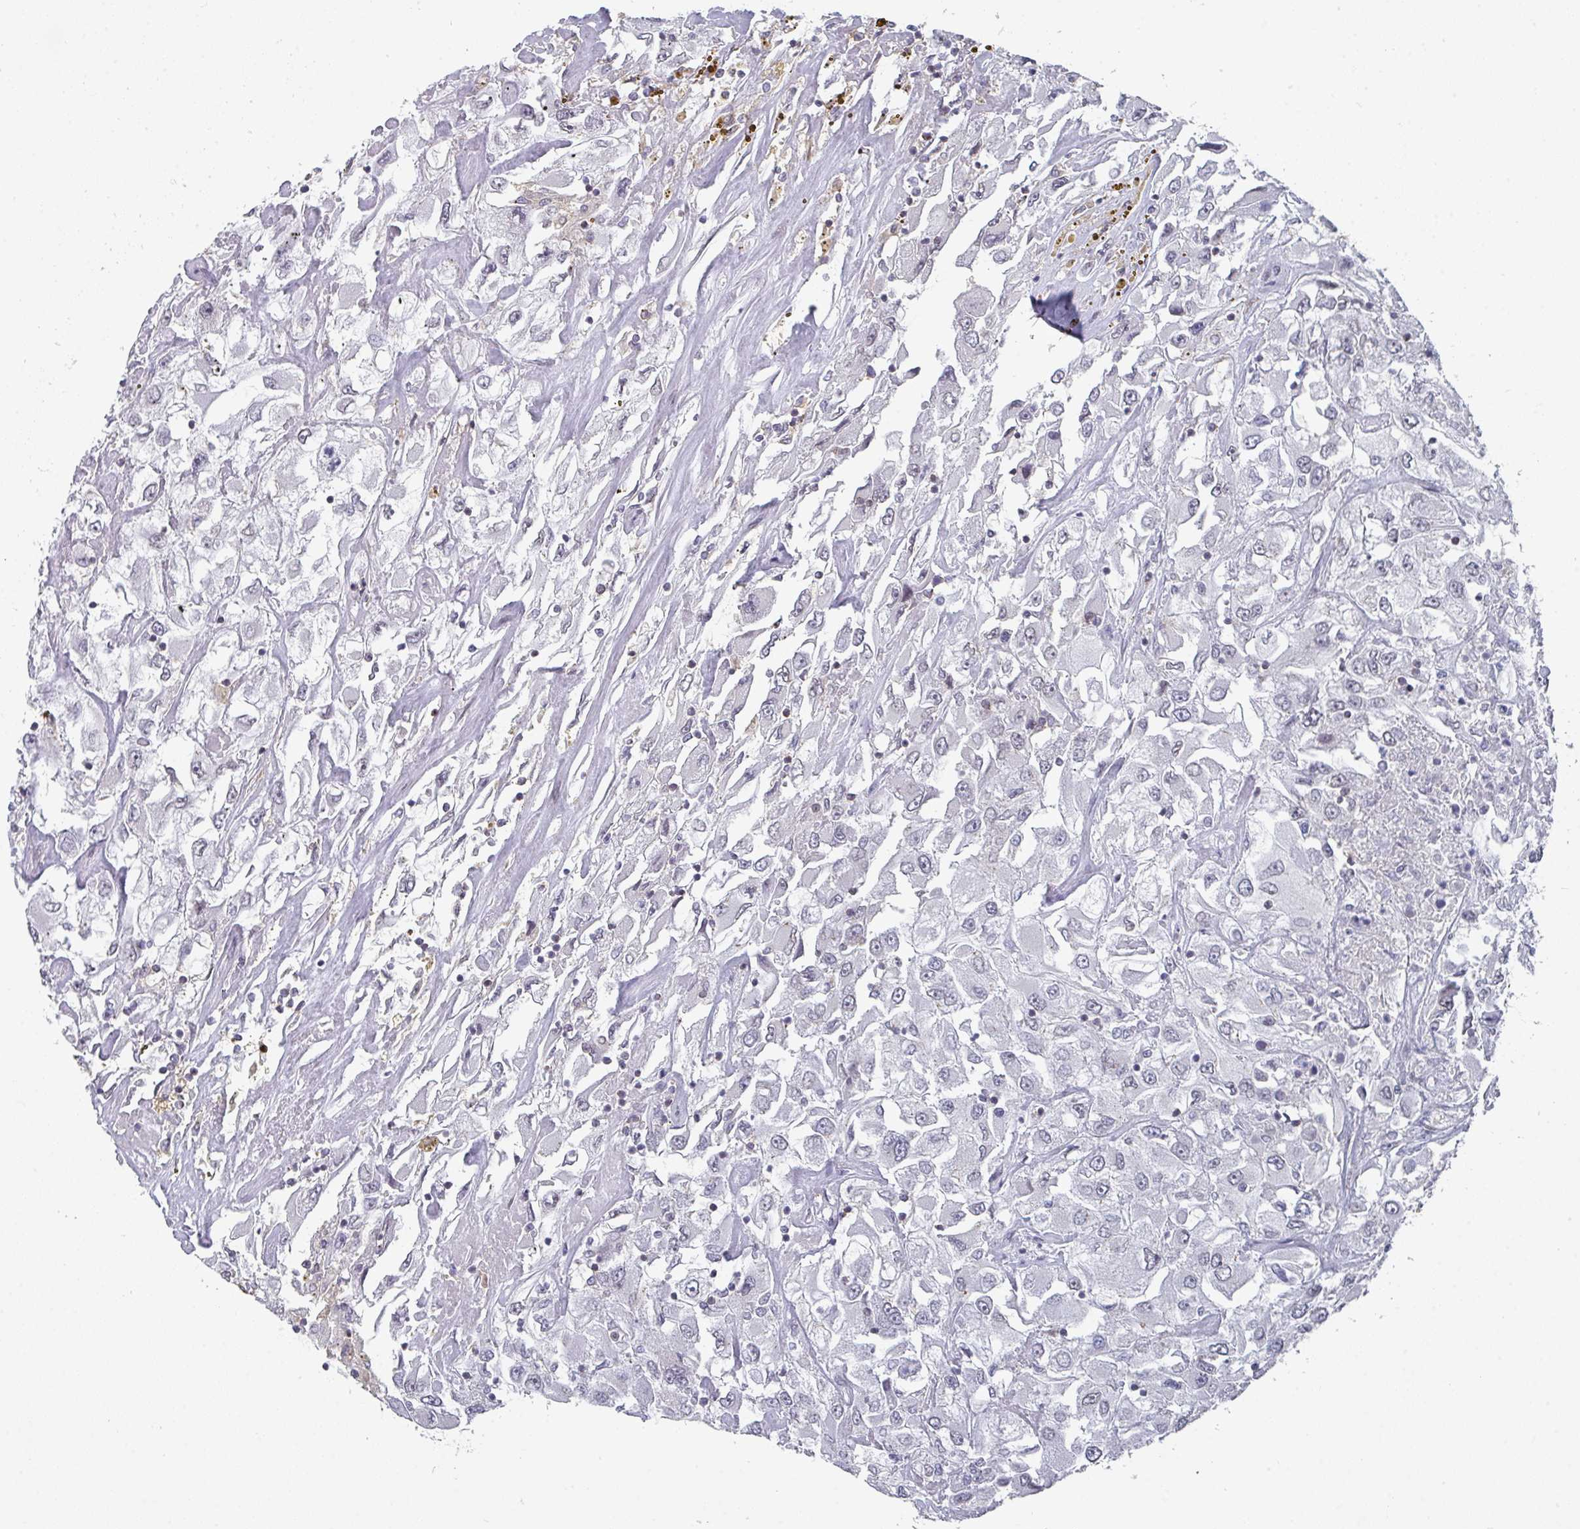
{"staining": {"intensity": "negative", "quantity": "none", "location": "none"}, "tissue": "renal cancer", "cell_type": "Tumor cells", "image_type": "cancer", "snomed": [{"axis": "morphology", "description": "Adenocarcinoma, NOS"}, {"axis": "topography", "description": "Kidney"}], "caption": "IHC image of neoplastic tissue: renal adenocarcinoma stained with DAB (3,3'-diaminobenzidine) demonstrates no significant protein staining in tumor cells. Nuclei are stained in blue.", "gene": "RASAL3", "patient": {"sex": "female", "age": 52}}